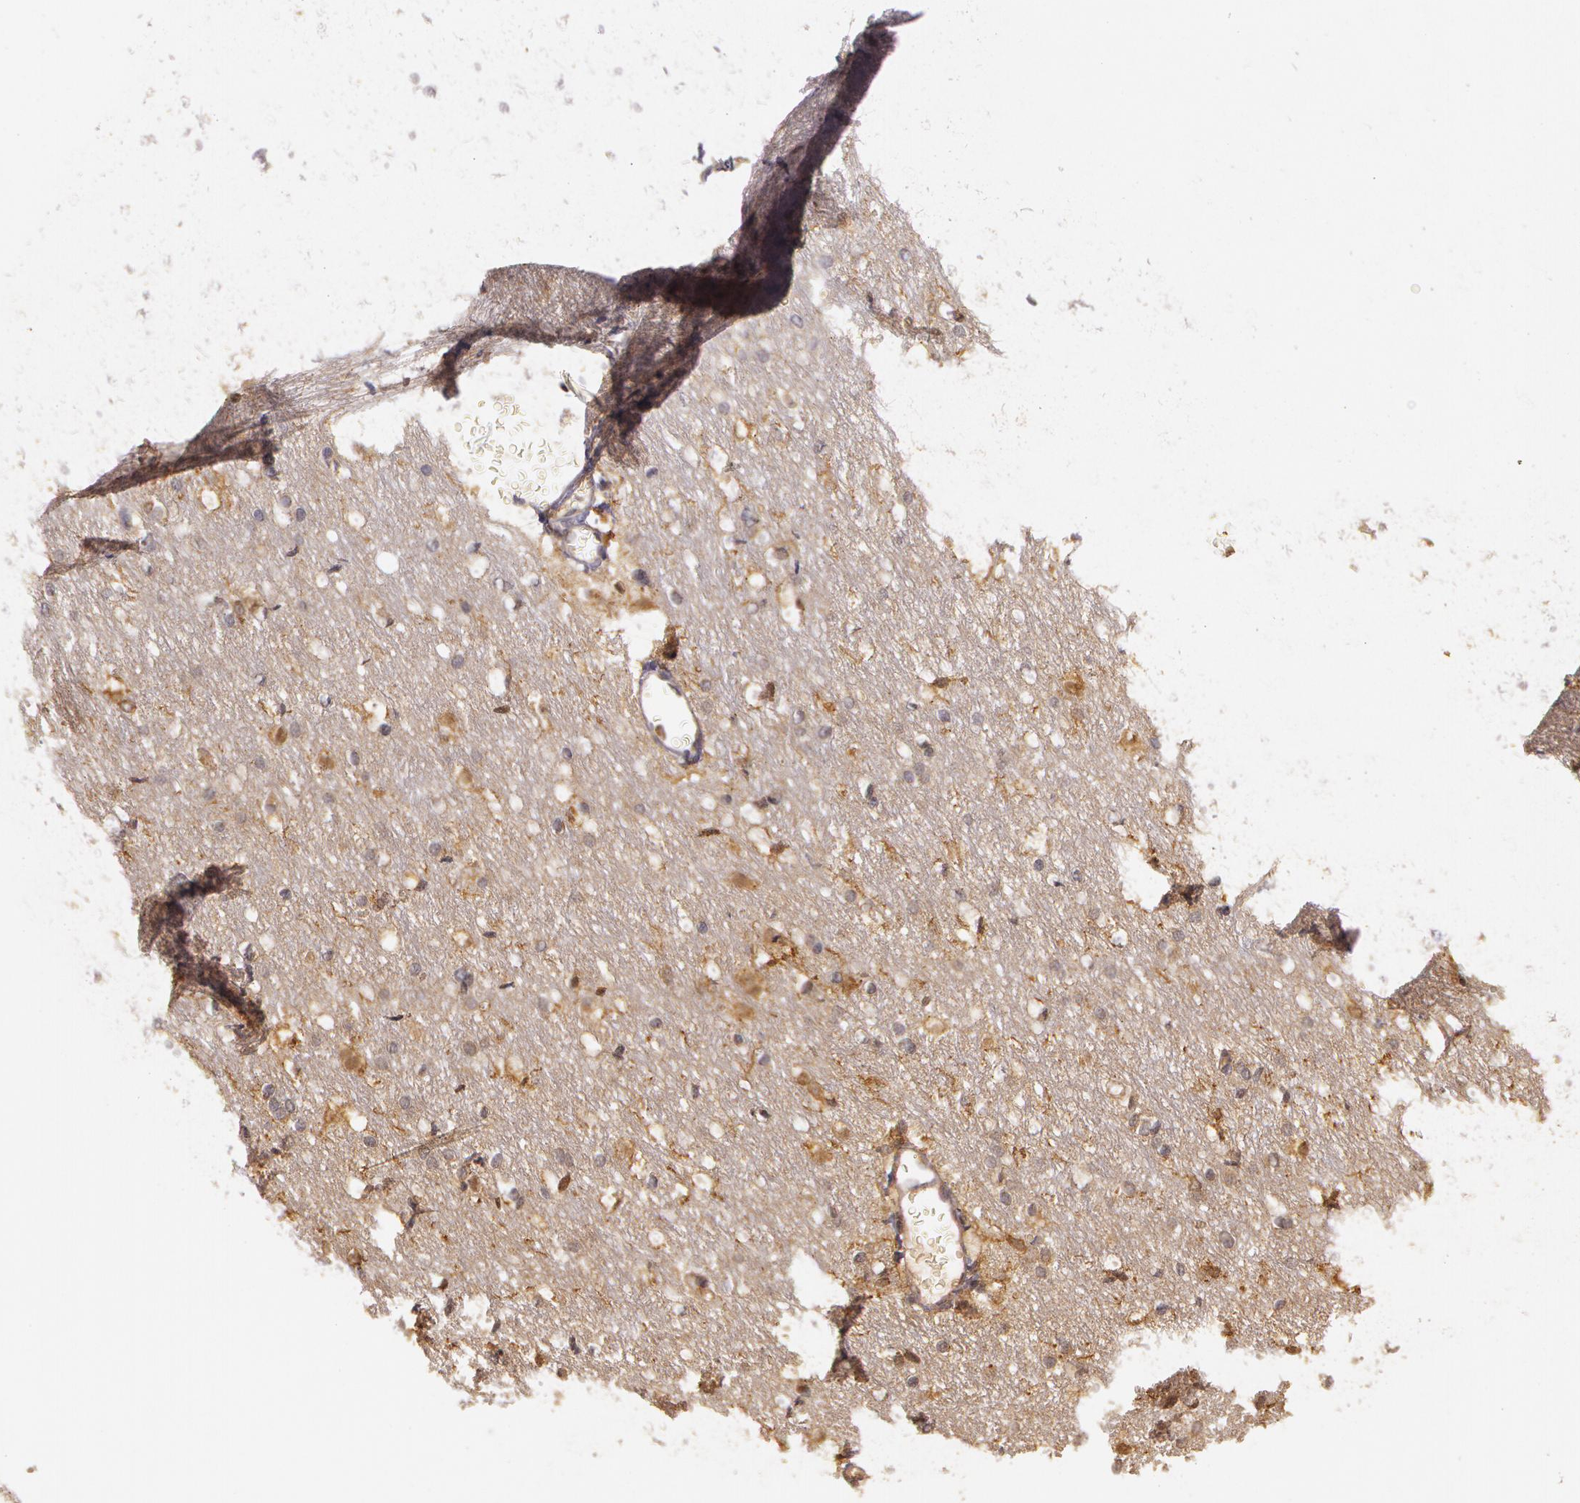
{"staining": {"intensity": "weak", "quantity": "25%-75%", "location": "cytoplasmic/membranous"}, "tissue": "cerebral cortex", "cell_type": "Endothelial cells", "image_type": "normal", "snomed": [{"axis": "morphology", "description": "Normal tissue, NOS"}, {"axis": "morphology", "description": "Inflammation, NOS"}, {"axis": "topography", "description": "Cerebral cortex"}], "caption": "Immunohistochemical staining of benign human cerebral cortex shows 25%-75% levels of weak cytoplasmic/membranous protein expression in about 25%-75% of endothelial cells. (DAB (3,3'-diaminobenzidine) IHC, brown staining for protein, blue staining for nuclei).", "gene": "ASCC2", "patient": {"sex": "male", "age": 6}}